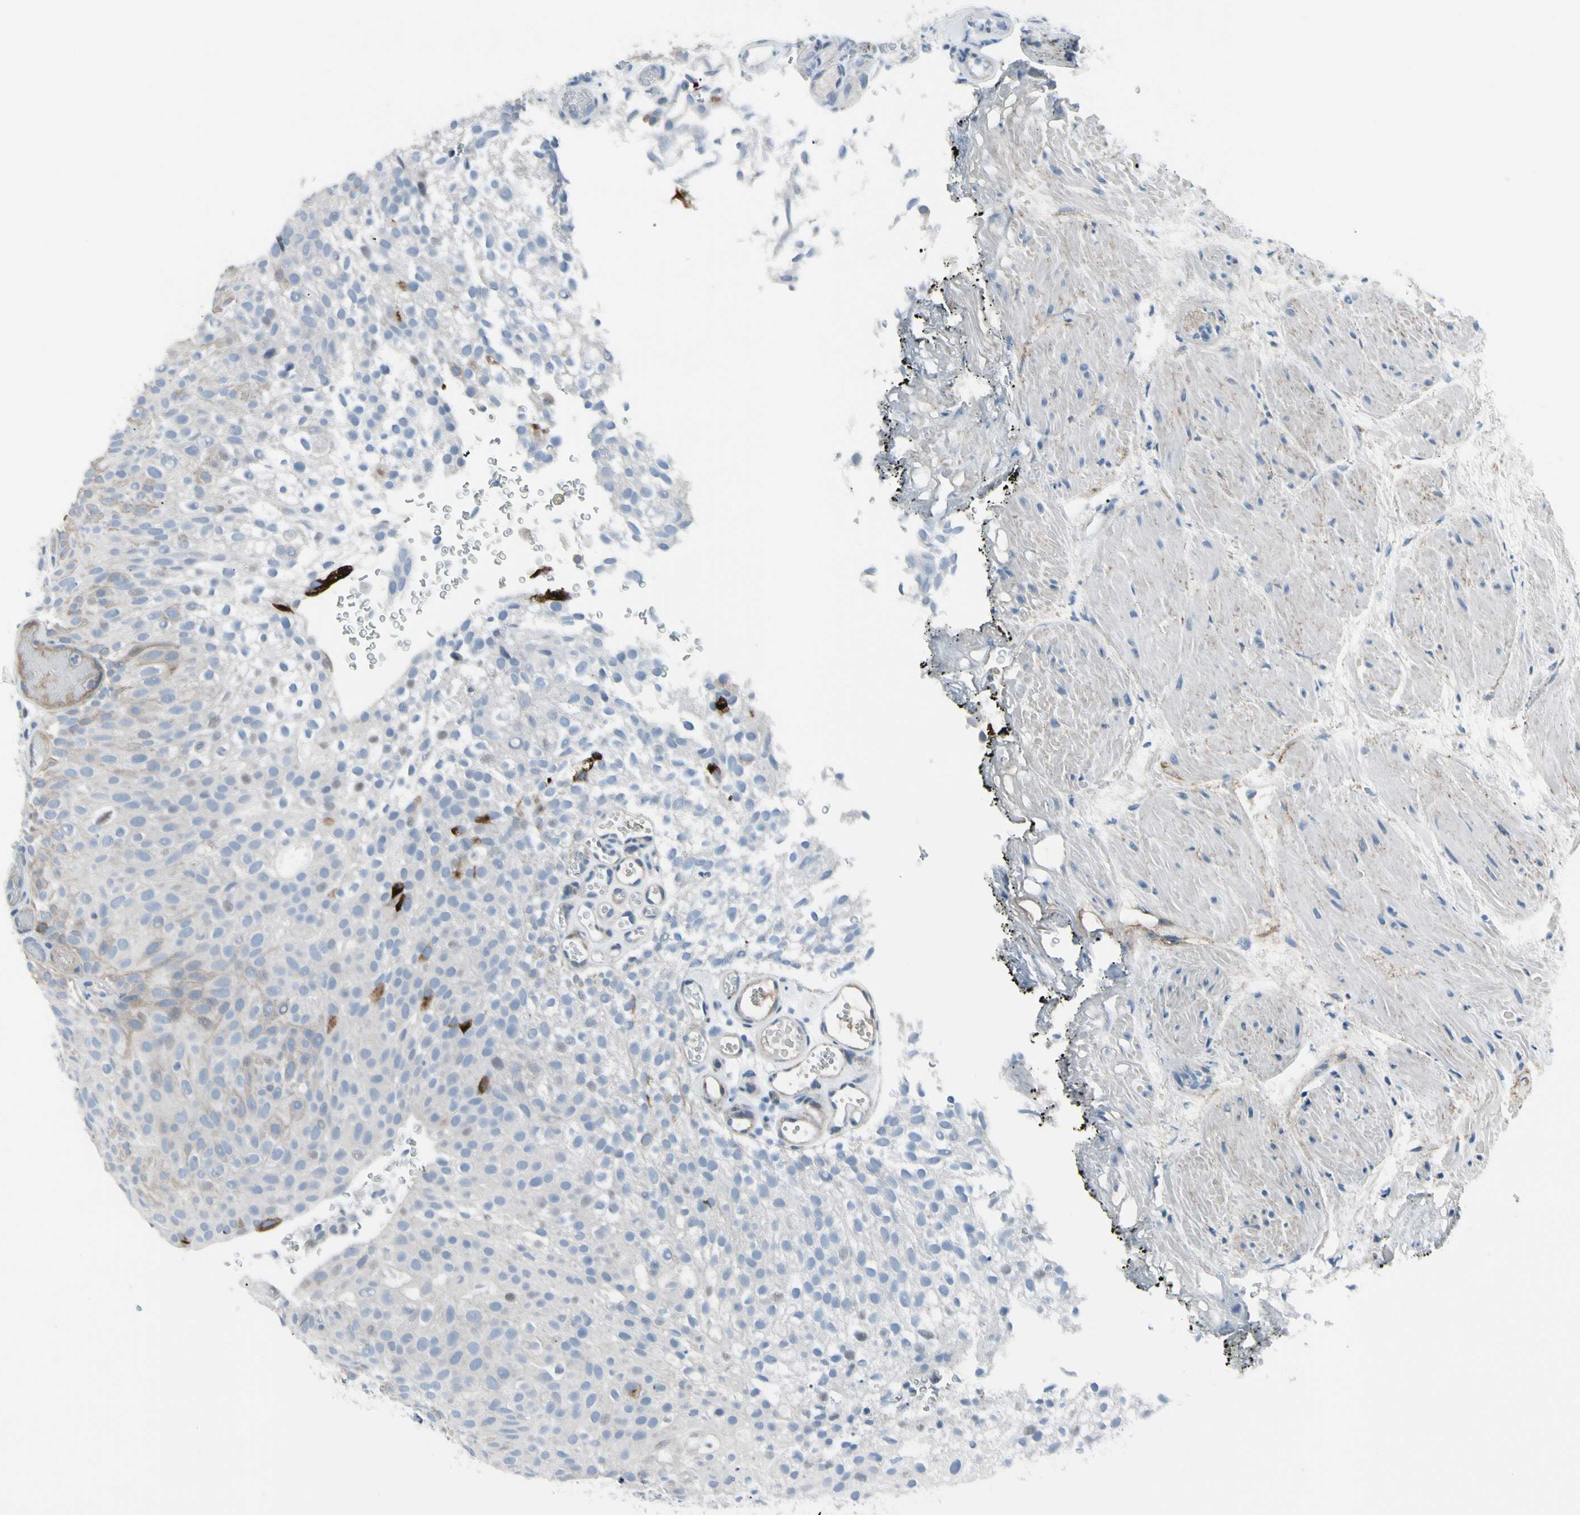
{"staining": {"intensity": "weak", "quantity": "<25%", "location": "cytoplasmic/membranous"}, "tissue": "urothelial cancer", "cell_type": "Tumor cells", "image_type": "cancer", "snomed": [{"axis": "morphology", "description": "Urothelial carcinoma, Low grade"}, {"axis": "topography", "description": "Urinary bladder"}], "caption": "This is an IHC micrograph of low-grade urothelial carcinoma. There is no expression in tumor cells.", "gene": "PIGR", "patient": {"sex": "male", "age": 78}}